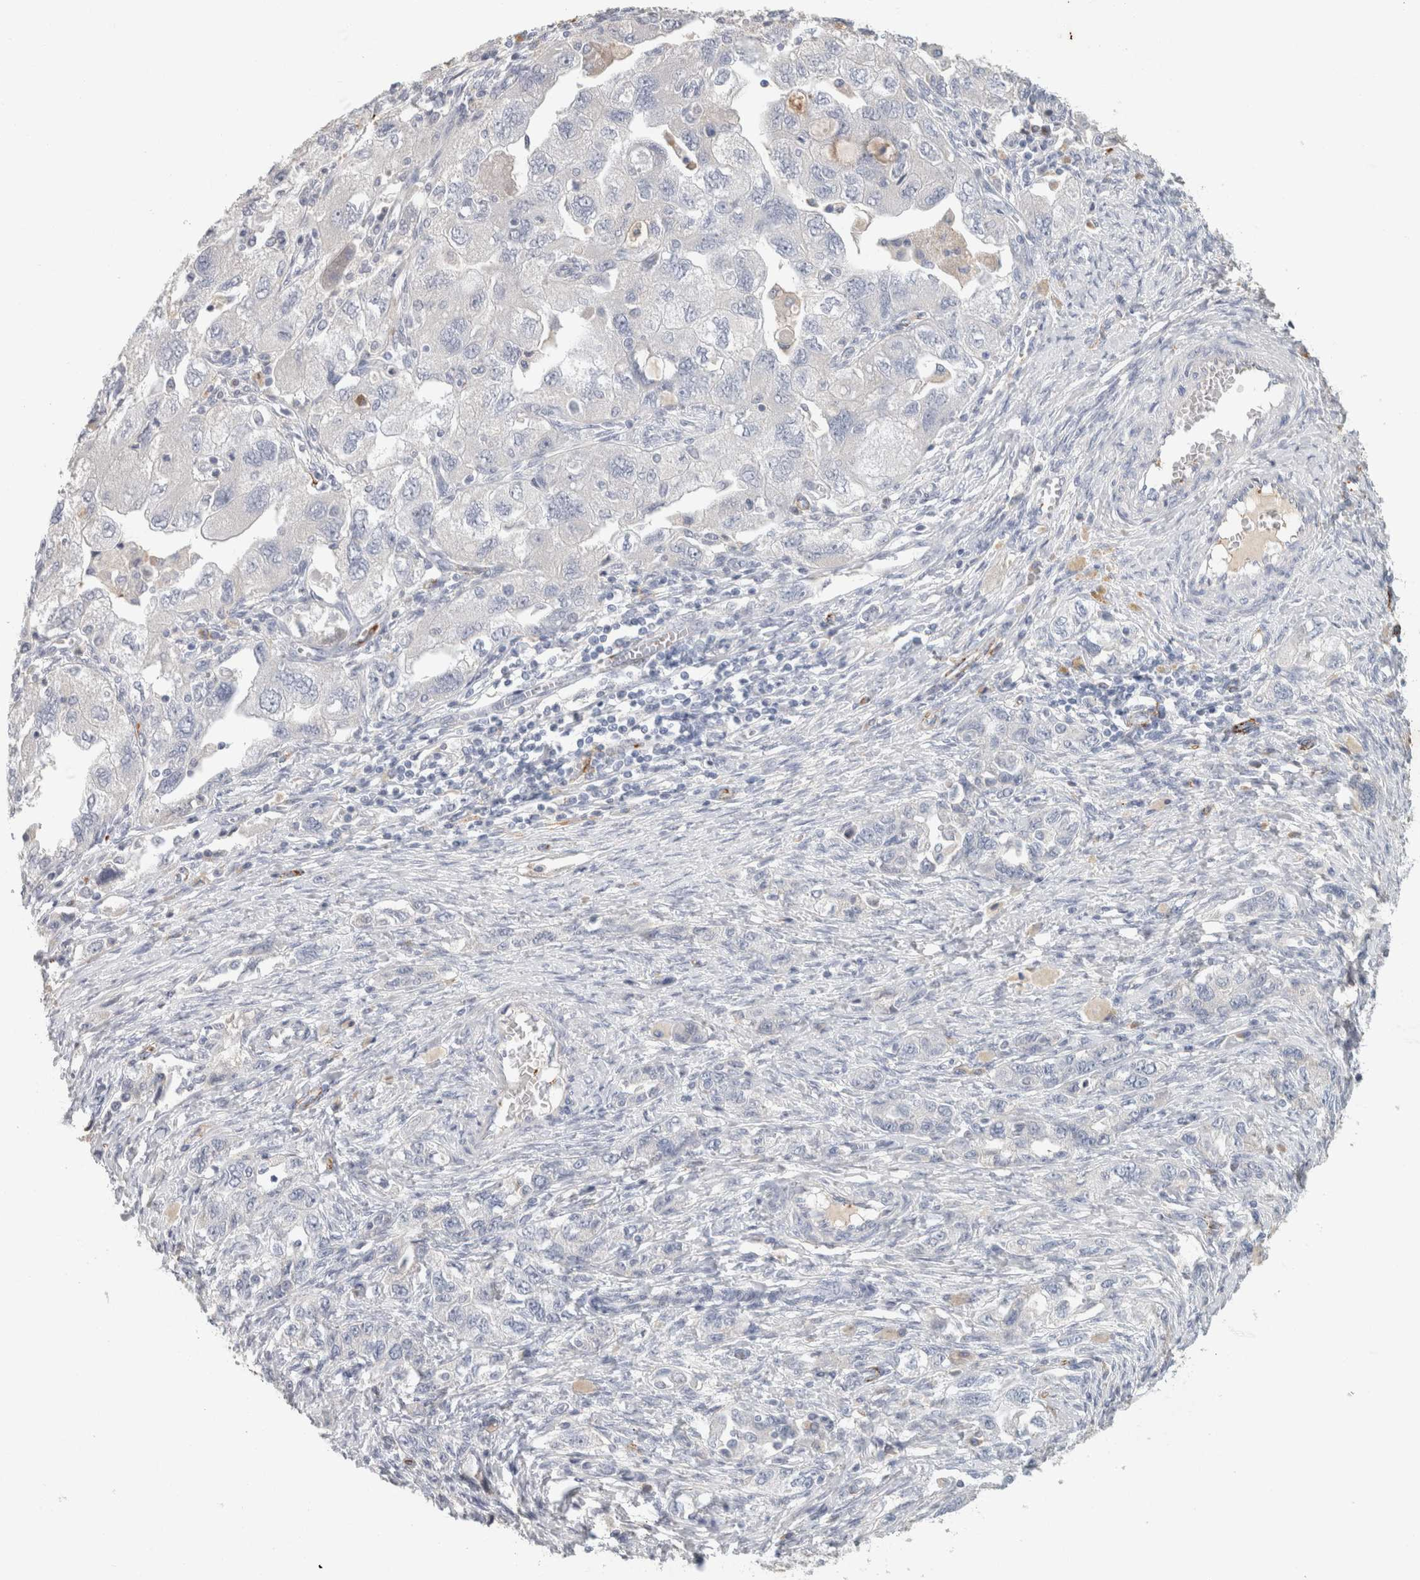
{"staining": {"intensity": "negative", "quantity": "none", "location": "none"}, "tissue": "ovarian cancer", "cell_type": "Tumor cells", "image_type": "cancer", "snomed": [{"axis": "morphology", "description": "Carcinoma, NOS"}, {"axis": "morphology", "description": "Cystadenocarcinoma, serous, NOS"}, {"axis": "topography", "description": "Ovary"}], "caption": "This is an IHC image of human ovarian carcinoma. There is no staining in tumor cells.", "gene": "CD36", "patient": {"sex": "female", "age": 69}}